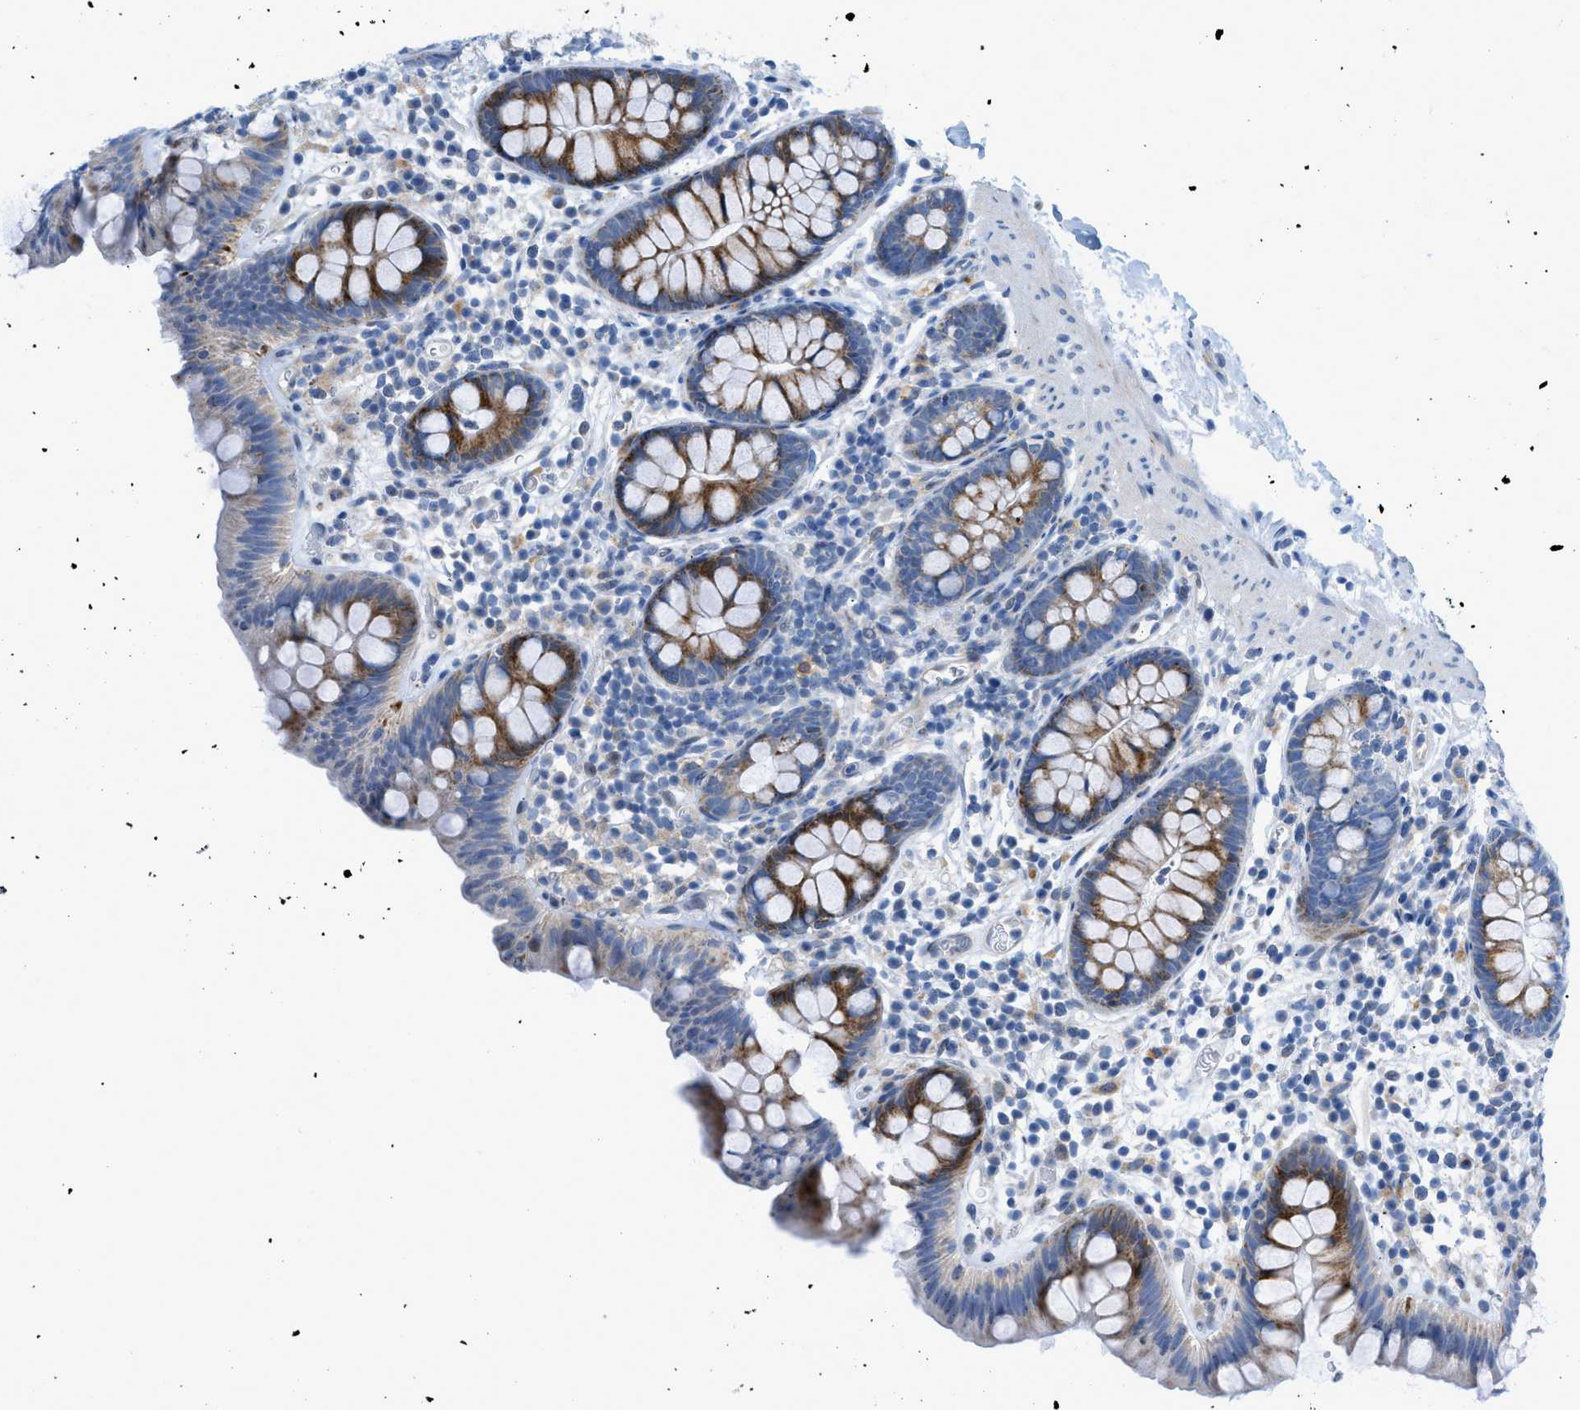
{"staining": {"intensity": "negative", "quantity": "none", "location": "none"}, "tissue": "colon", "cell_type": "Endothelial cells", "image_type": "normal", "snomed": [{"axis": "morphology", "description": "Normal tissue, NOS"}, {"axis": "topography", "description": "Colon"}], "caption": "Normal colon was stained to show a protein in brown. There is no significant positivity in endothelial cells. The staining was performed using DAB (3,3'-diaminobenzidine) to visualize the protein expression in brown, while the nuclei were stained in blue with hematoxylin (Magnification: 20x).", "gene": "RBBP9", "patient": {"sex": "female", "age": 80}}